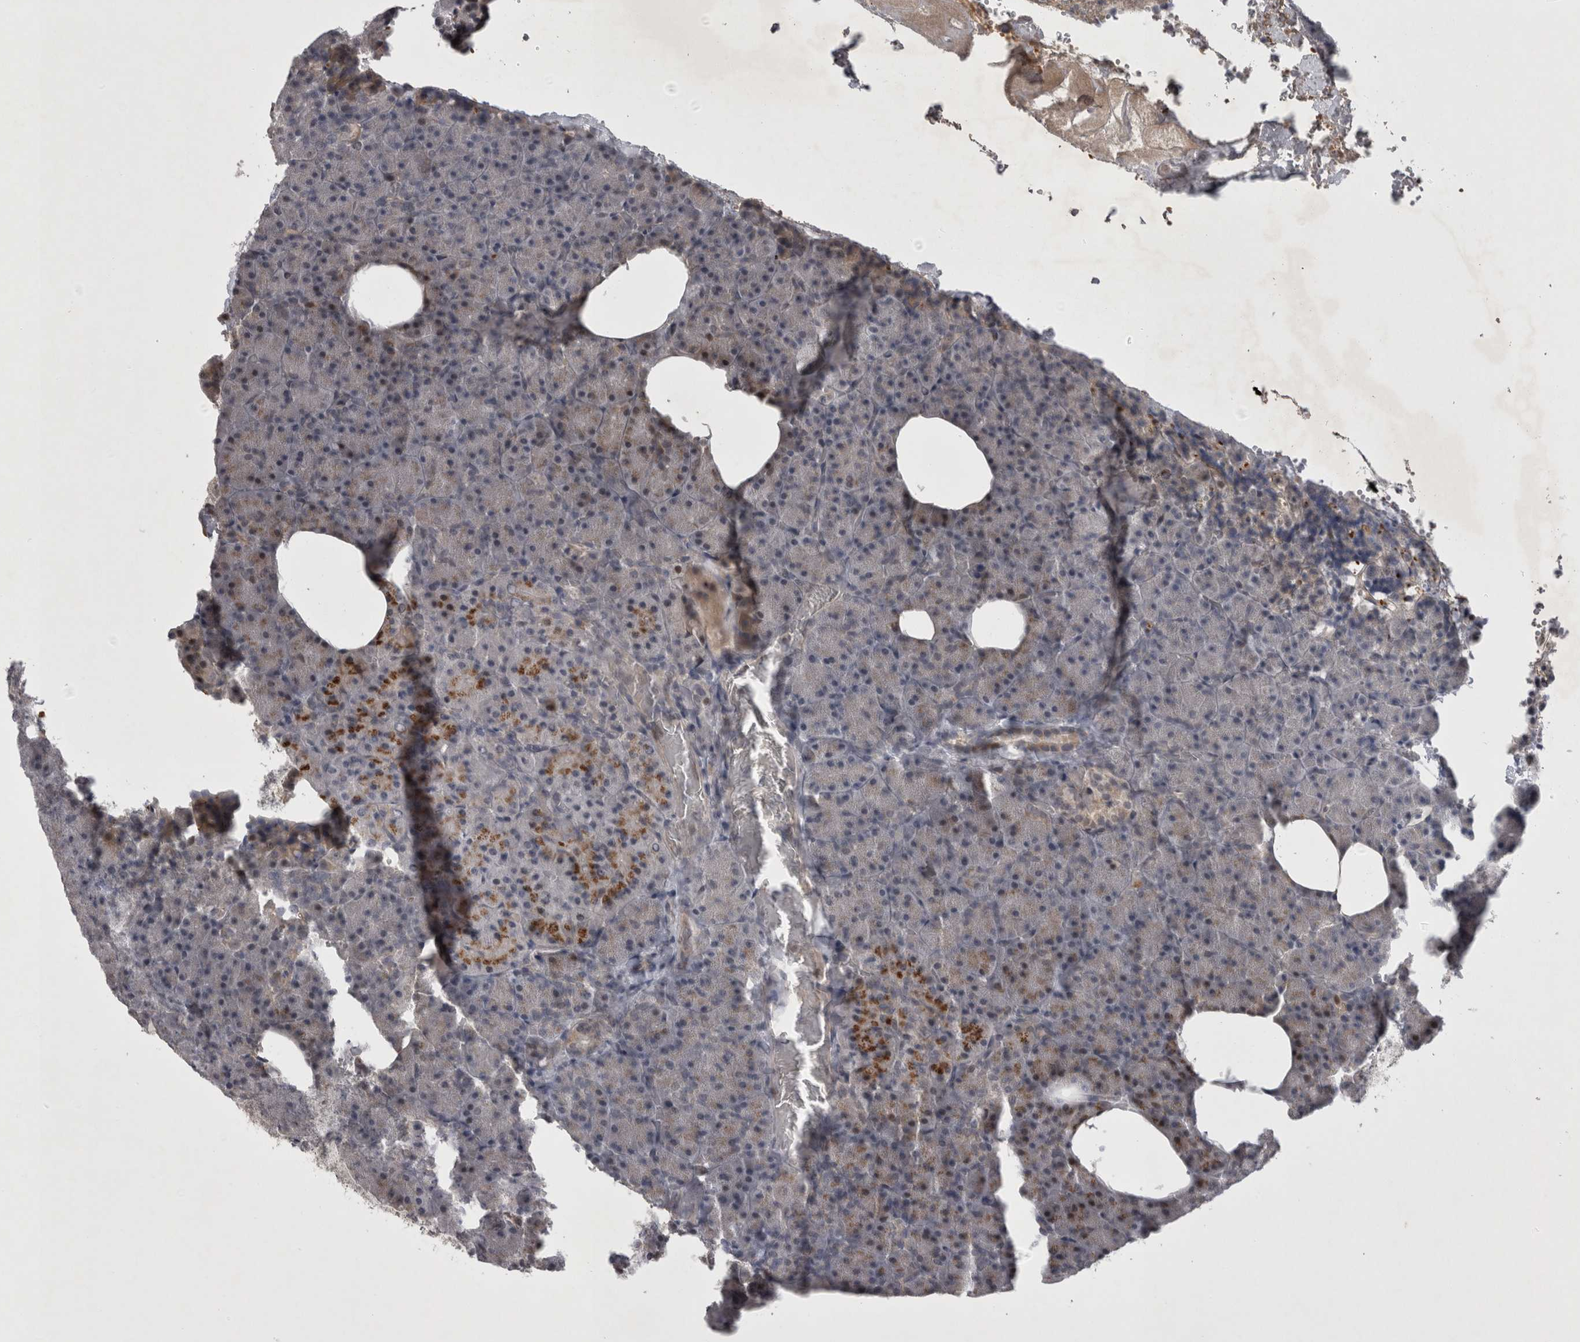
{"staining": {"intensity": "moderate", "quantity": "<25%", "location": "cytoplasmic/membranous"}, "tissue": "pancreas", "cell_type": "Exocrine glandular cells", "image_type": "normal", "snomed": [{"axis": "morphology", "description": "Normal tissue, NOS"}, {"axis": "morphology", "description": "Carcinoid, malignant, NOS"}, {"axis": "topography", "description": "Pancreas"}], "caption": "Pancreas stained with a brown dye reveals moderate cytoplasmic/membranous positive staining in approximately <25% of exocrine glandular cells.", "gene": "IFI44", "patient": {"sex": "female", "age": 35}}